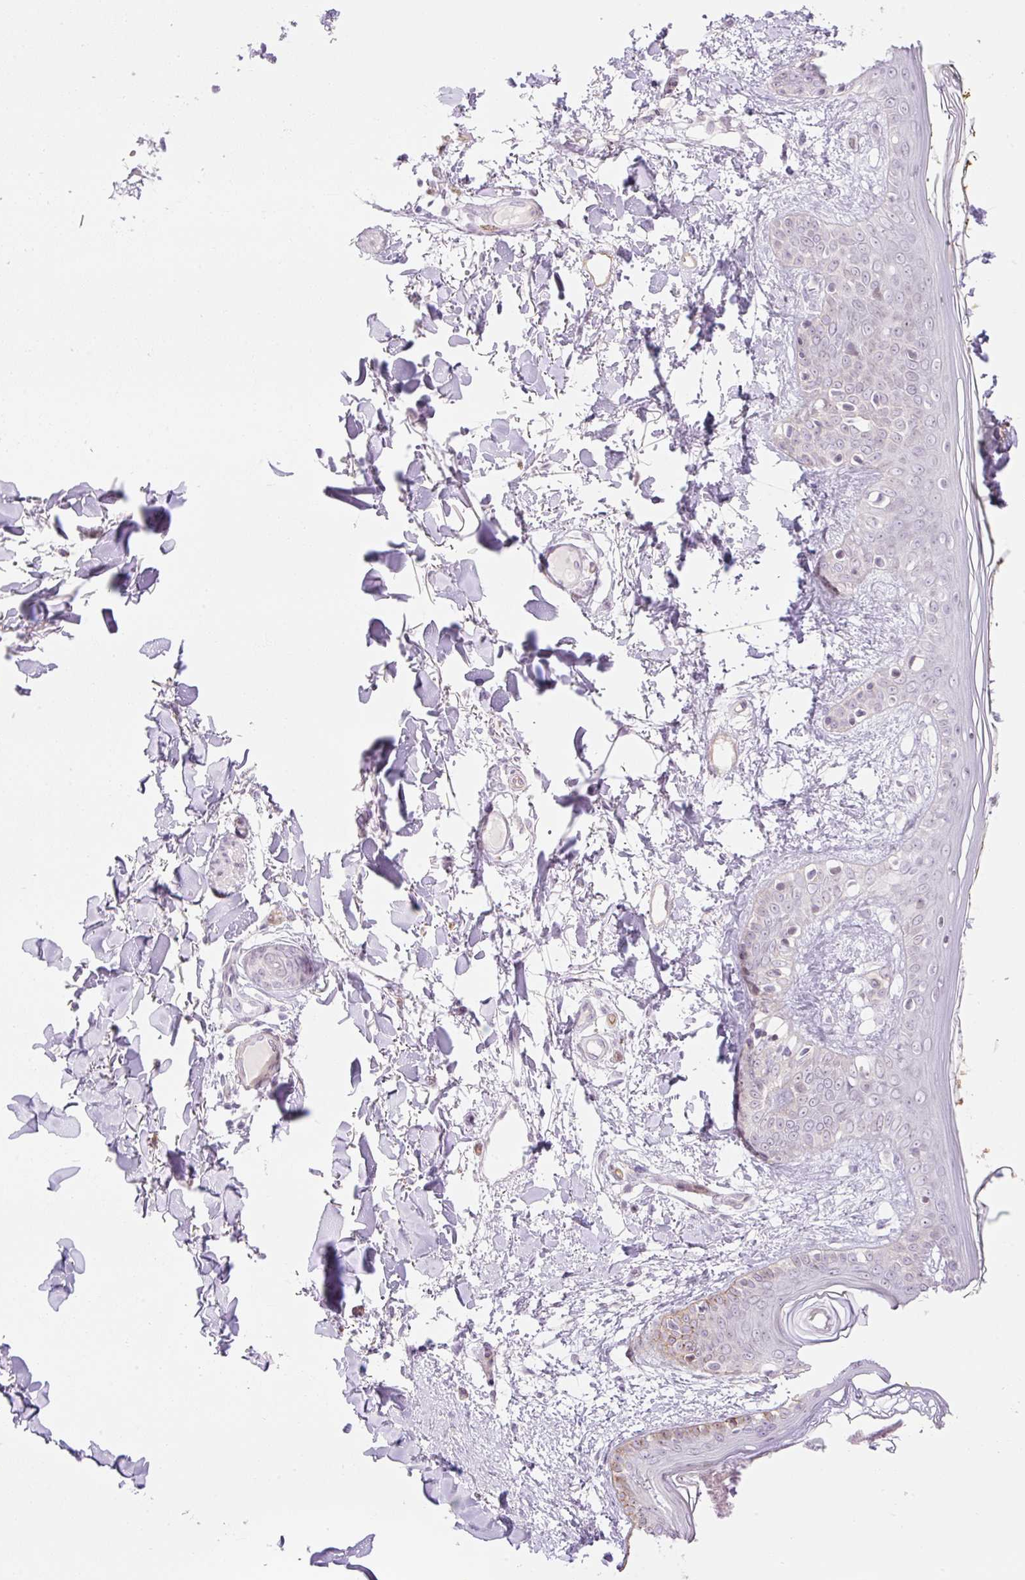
{"staining": {"intensity": "weak", "quantity": "25%-75%", "location": "nuclear"}, "tissue": "skin", "cell_type": "Fibroblasts", "image_type": "normal", "snomed": [{"axis": "morphology", "description": "Normal tissue, NOS"}, {"axis": "topography", "description": "Skin"}], "caption": "Approximately 25%-75% of fibroblasts in normal human skin display weak nuclear protein staining as visualized by brown immunohistochemical staining.", "gene": "ENSG00000268750", "patient": {"sex": "female", "age": 34}}